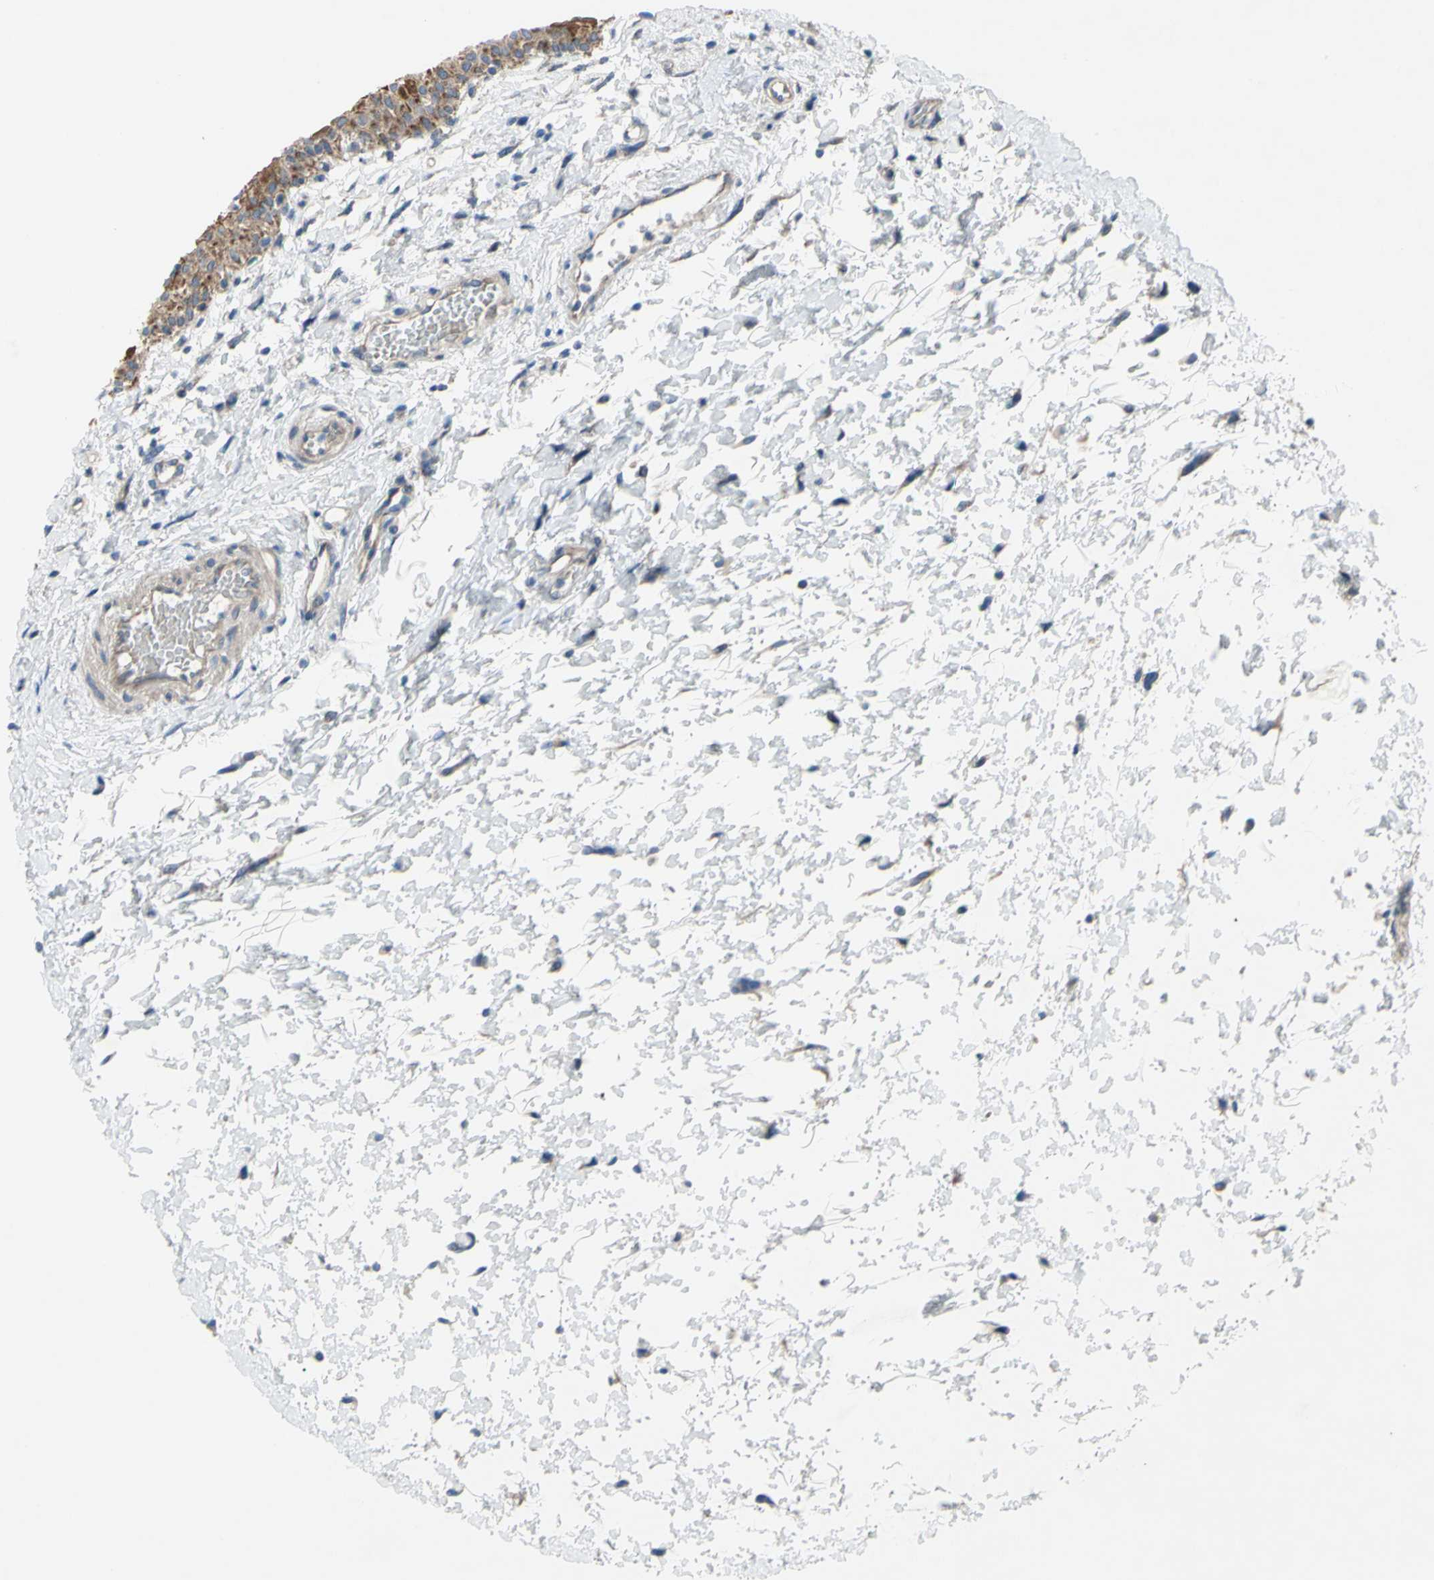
{"staining": {"intensity": "strong", "quantity": ">75%", "location": "cytoplasmic/membranous"}, "tissue": "urinary bladder", "cell_type": "Urothelial cells", "image_type": "normal", "snomed": [{"axis": "morphology", "description": "Normal tissue, NOS"}, {"axis": "topography", "description": "Urinary bladder"}], "caption": "Immunohistochemical staining of unremarkable urinary bladder exhibits strong cytoplasmic/membranous protein staining in approximately >75% of urothelial cells.", "gene": "GRAMD2B", "patient": {"sex": "male", "age": 55}}